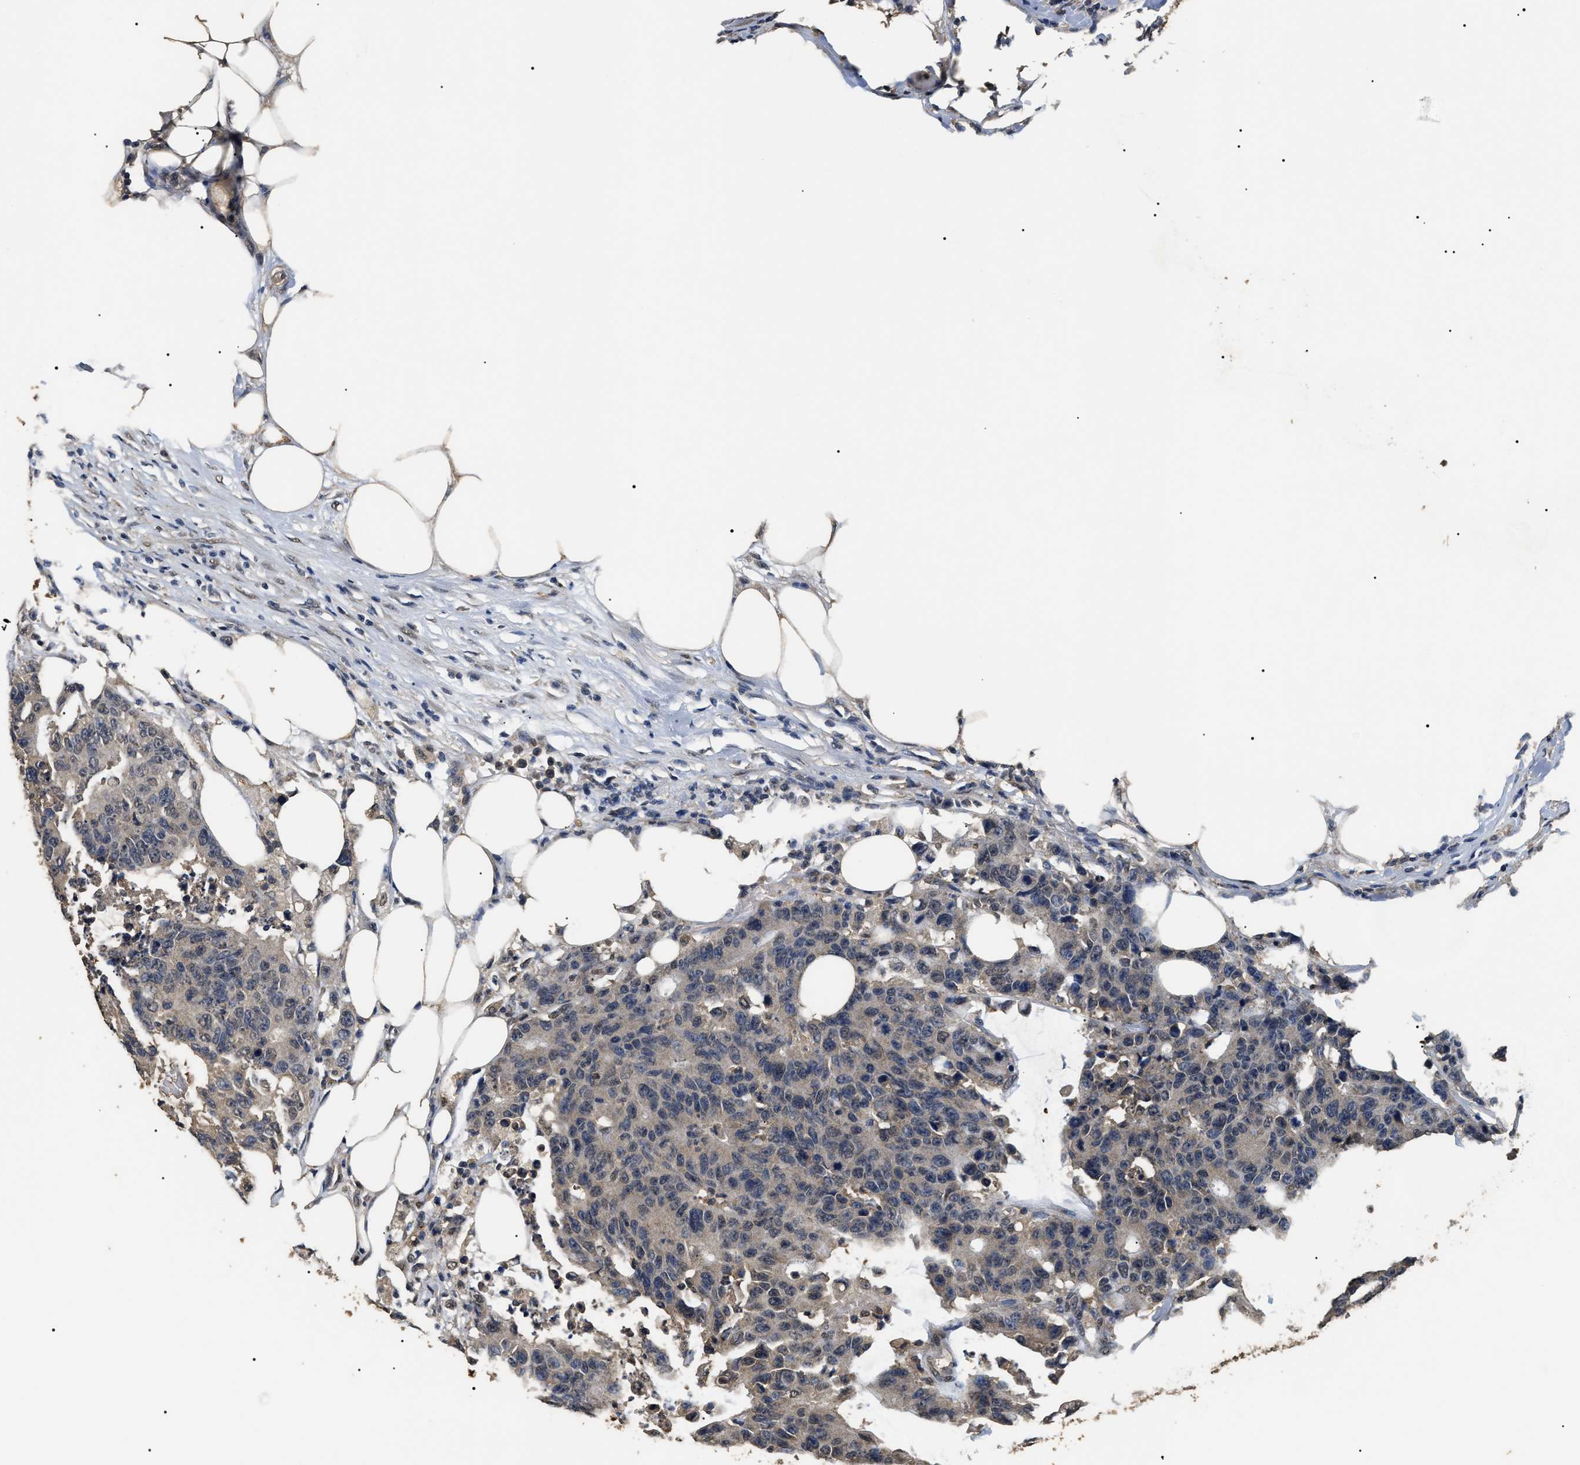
{"staining": {"intensity": "weak", "quantity": ">75%", "location": "cytoplasmic/membranous,nuclear"}, "tissue": "colorectal cancer", "cell_type": "Tumor cells", "image_type": "cancer", "snomed": [{"axis": "morphology", "description": "Adenocarcinoma, NOS"}, {"axis": "topography", "description": "Colon"}], "caption": "This is an image of IHC staining of colorectal cancer (adenocarcinoma), which shows weak positivity in the cytoplasmic/membranous and nuclear of tumor cells.", "gene": "PSMD8", "patient": {"sex": "female", "age": 86}}